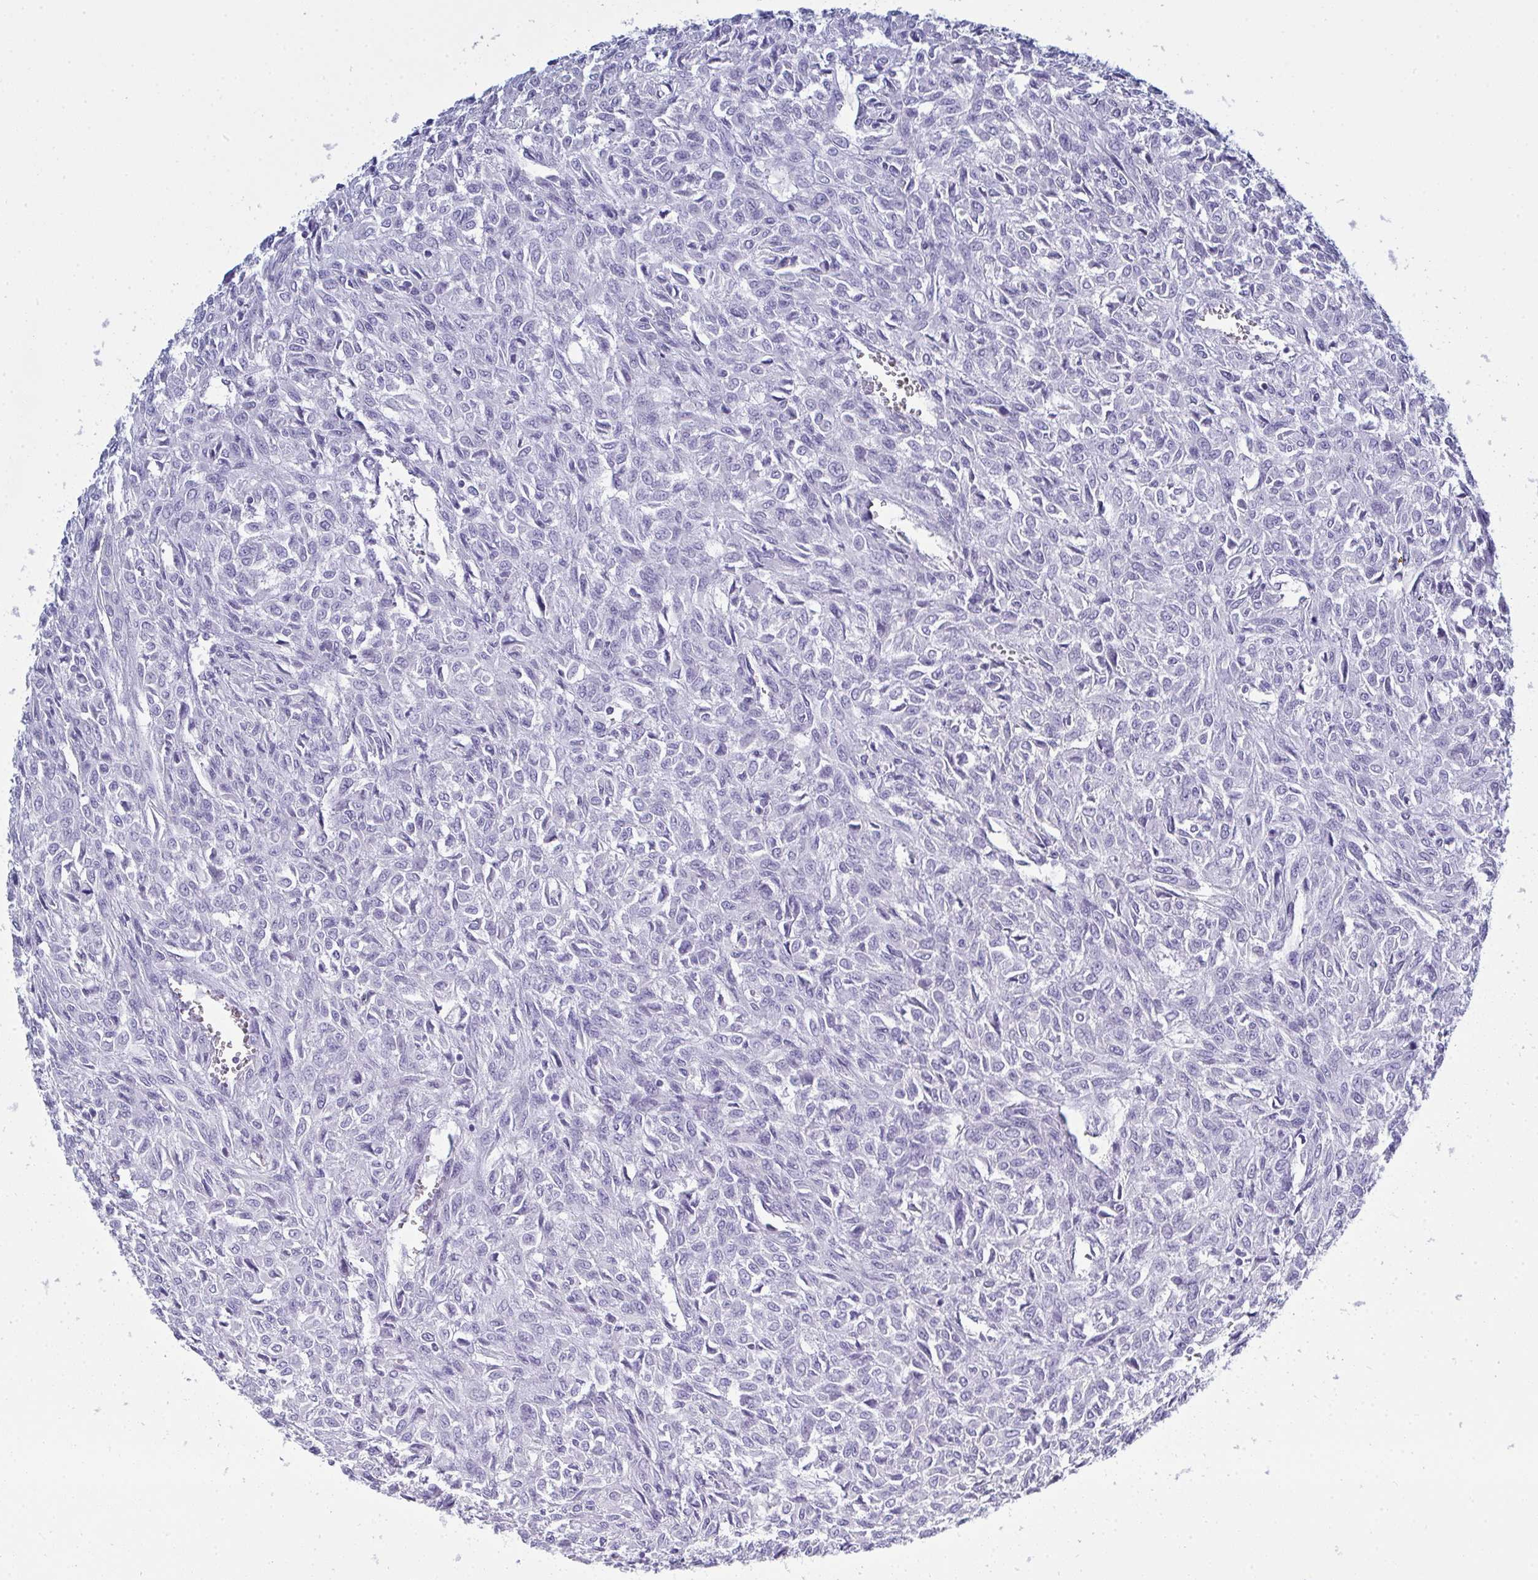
{"staining": {"intensity": "negative", "quantity": "none", "location": "none"}, "tissue": "renal cancer", "cell_type": "Tumor cells", "image_type": "cancer", "snomed": [{"axis": "morphology", "description": "Adenocarcinoma, NOS"}, {"axis": "topography", "description": "Kidney"}], "caption": "Renal adenocarcinoma stained for a protein using immunohistochemistry displays no staining tumor cells.", "gene": "SERPINB10", "patient": {"sex": "male", "age": 58}}